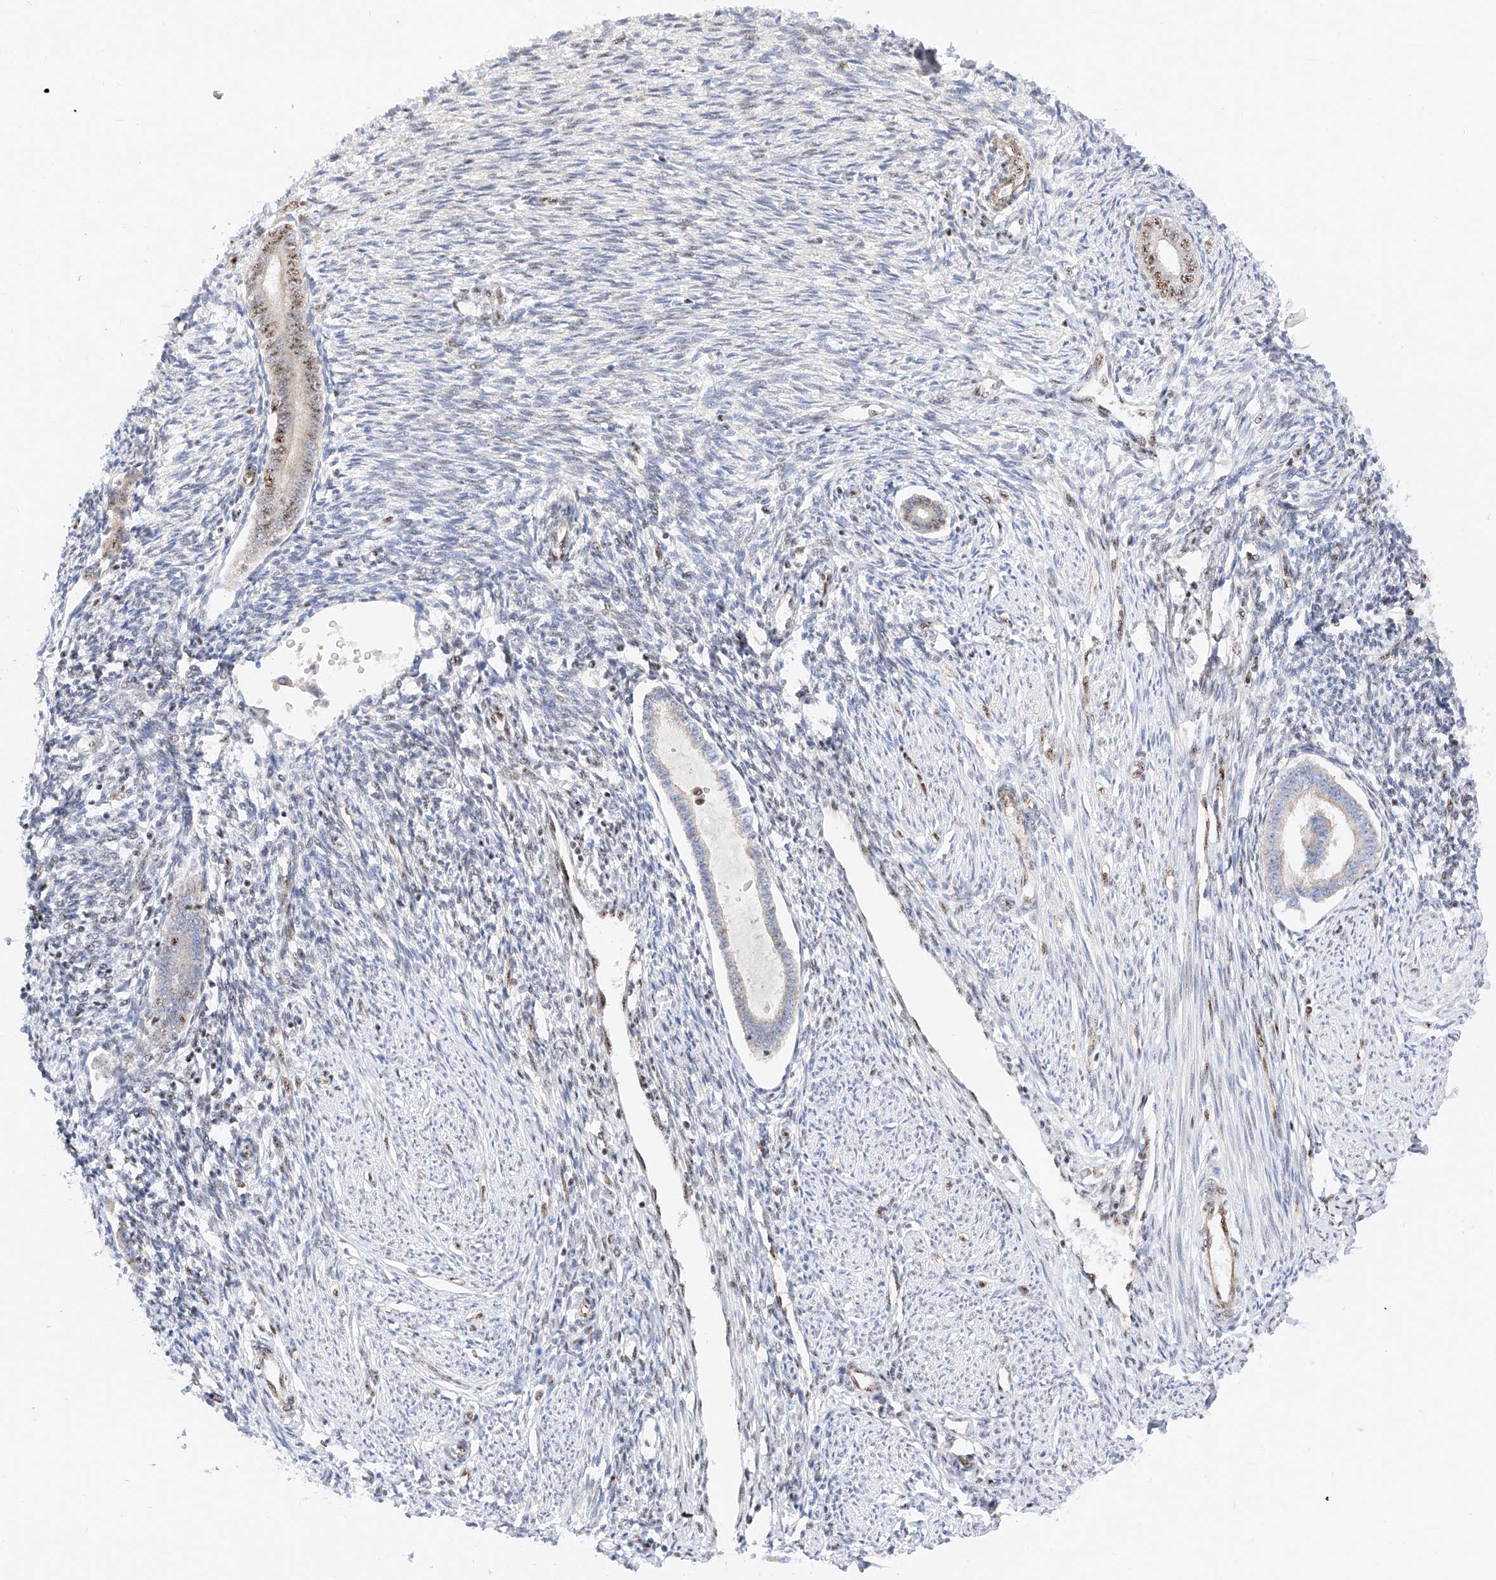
{"staining": {"intensity": "negative", "quantity": "none", "location": "none"}, "tissue": "endometrium", "cell_type": "Cells in endometrial stroma", "image_type": "normal", "snomed": [{"axis": "morphology", "description": "Normal tissue, NOS"}, {"axis": "topography", "description": "Endometrium"}], "caption": "The micrograph demonstrates no staining of cells in endometrial stroma in unremarkable endometrium.", "gene": "ATXN7L2", "patient": {"sex": "female", "age": 56}}